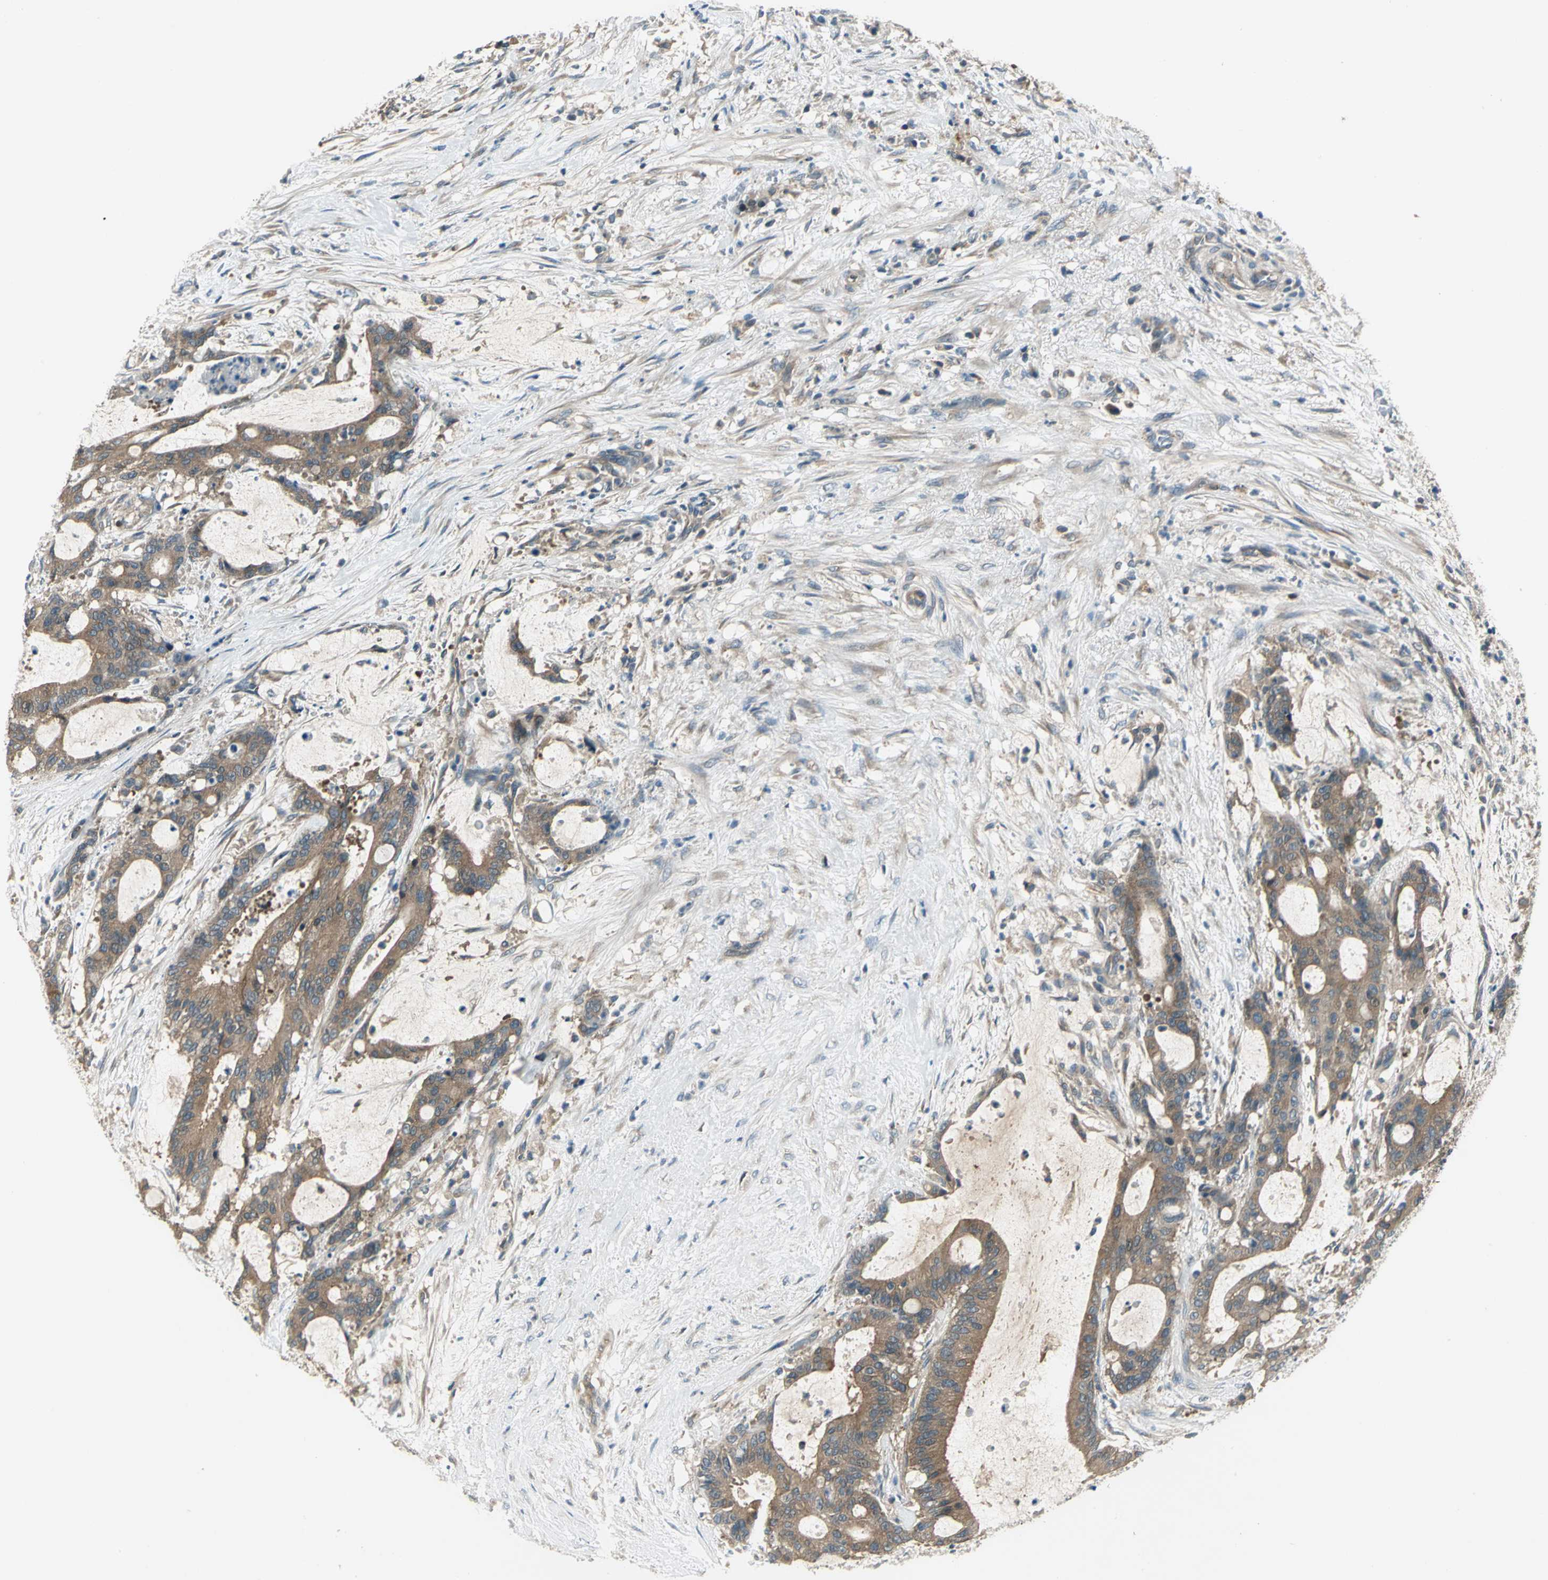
{"staining": {"intensity": "moderate", "quantity": ">75%", "location": "cytoplasmic/membranous"}, "tissue": "liver cancer", "cell_type": "Tumor cells", "image_type": "cancer", "snomed": [{"axis": "morphology", "description": "Cholangiocarcinoma"}, {"axis": "topography", "description": "Liver"}], "caption": "Liver cancer stained with a brown dye shows moderate cytoplasmic/membranous positive staining in approximately >75% of tumor cells.", "gene": "PRKAA1", "patient": {"sex": "female", "age": 73}}